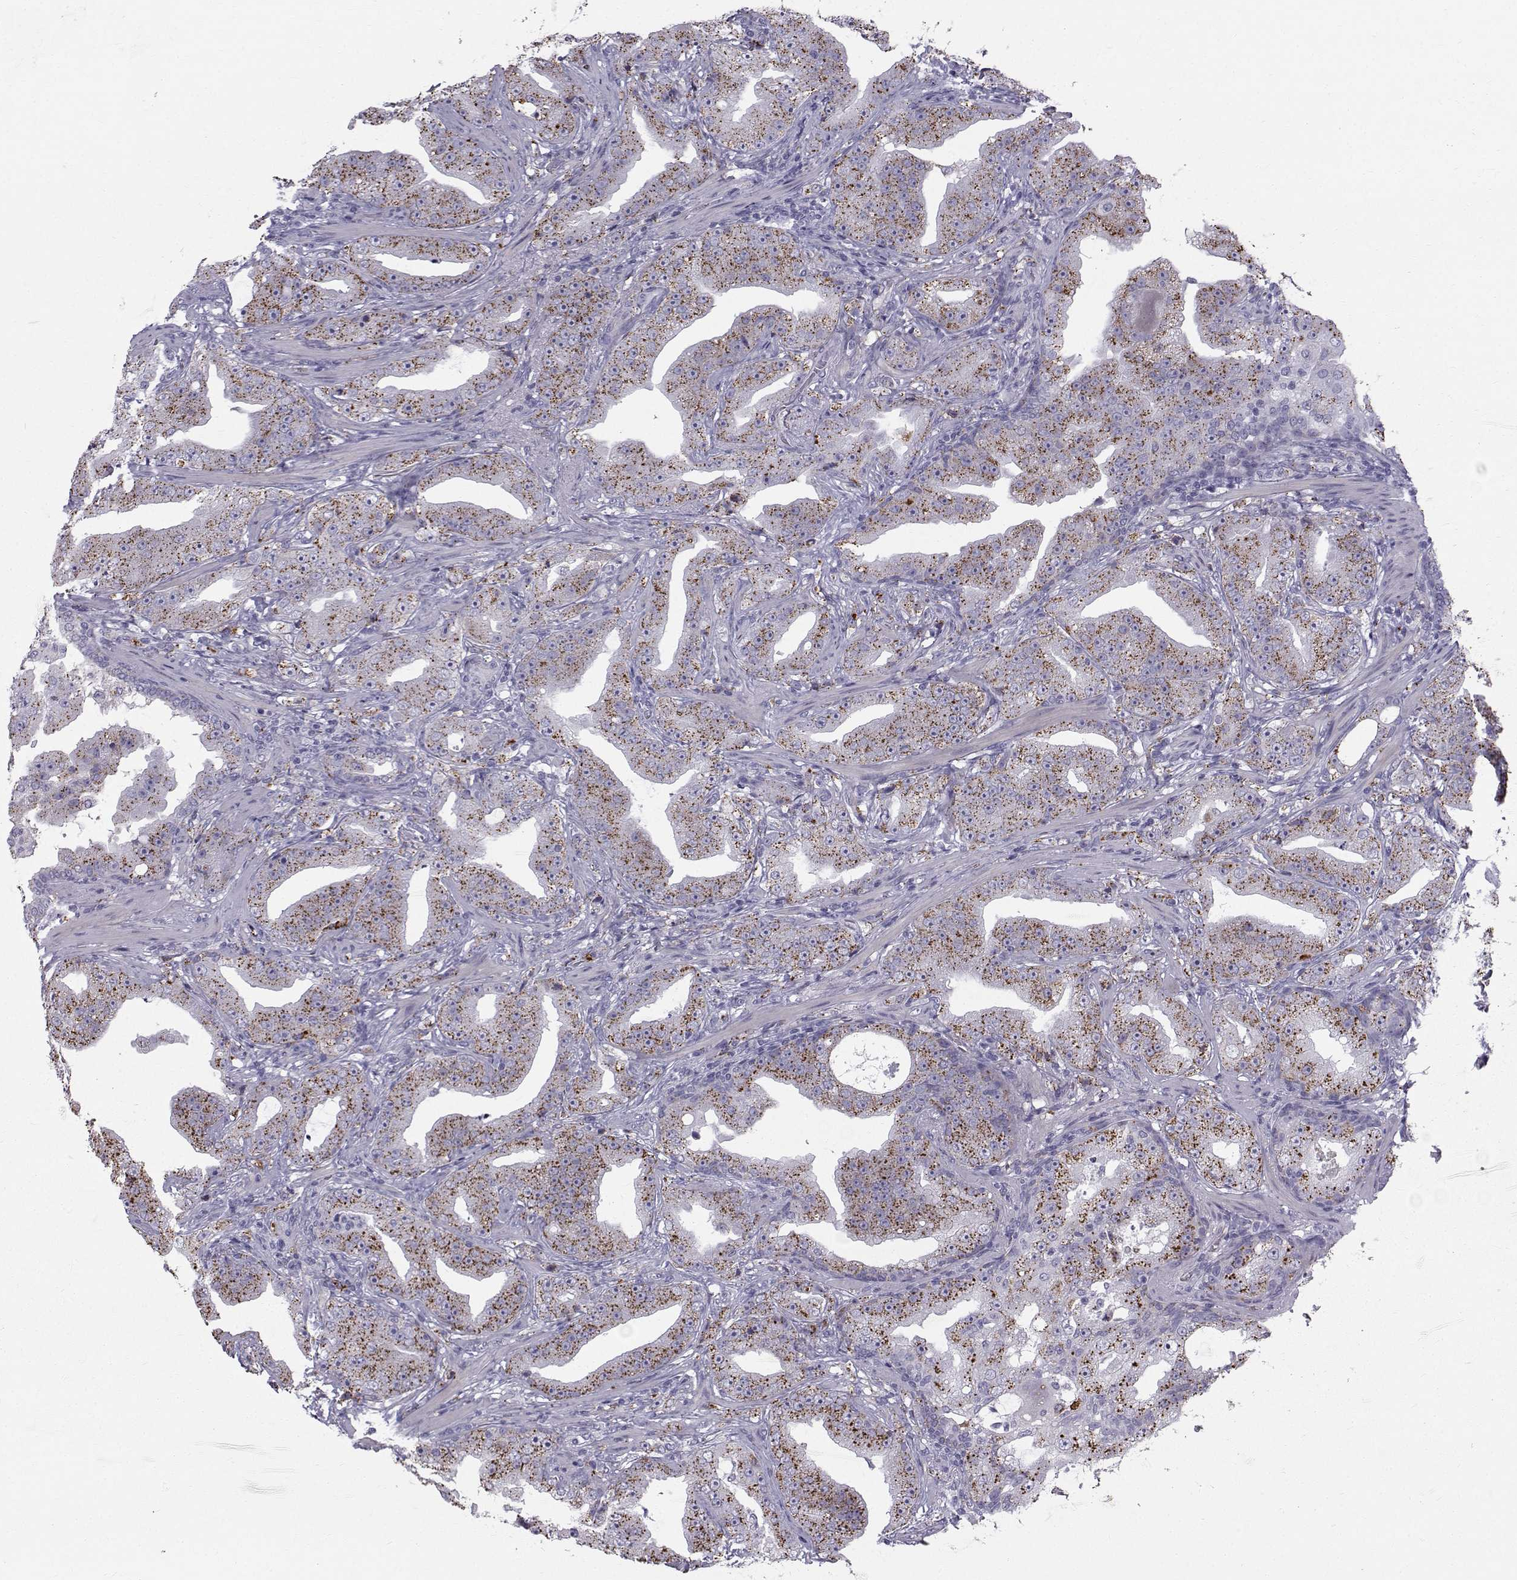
{"staining": {"intensity": "moderate", "quantity": ">75%", "location": "cytoplasmic/membranous"}, "tissue": "prostate cancer", "cell_type": "Tumor cells", "image_type": "cancer", "snomed": [{"axis": "morphology", "description": "Adenocarcinoma, Low grade"}, {"axis": "topography", "description": "Prostate"}], "caption": "Protein expression by immunohistochemistry reveals moderate cytoplasmic/membranous expression in about >75% of tumor cells in prostate cancer.", "gene": "CALCR", "patient": {"sex": "male", "age": 62}}